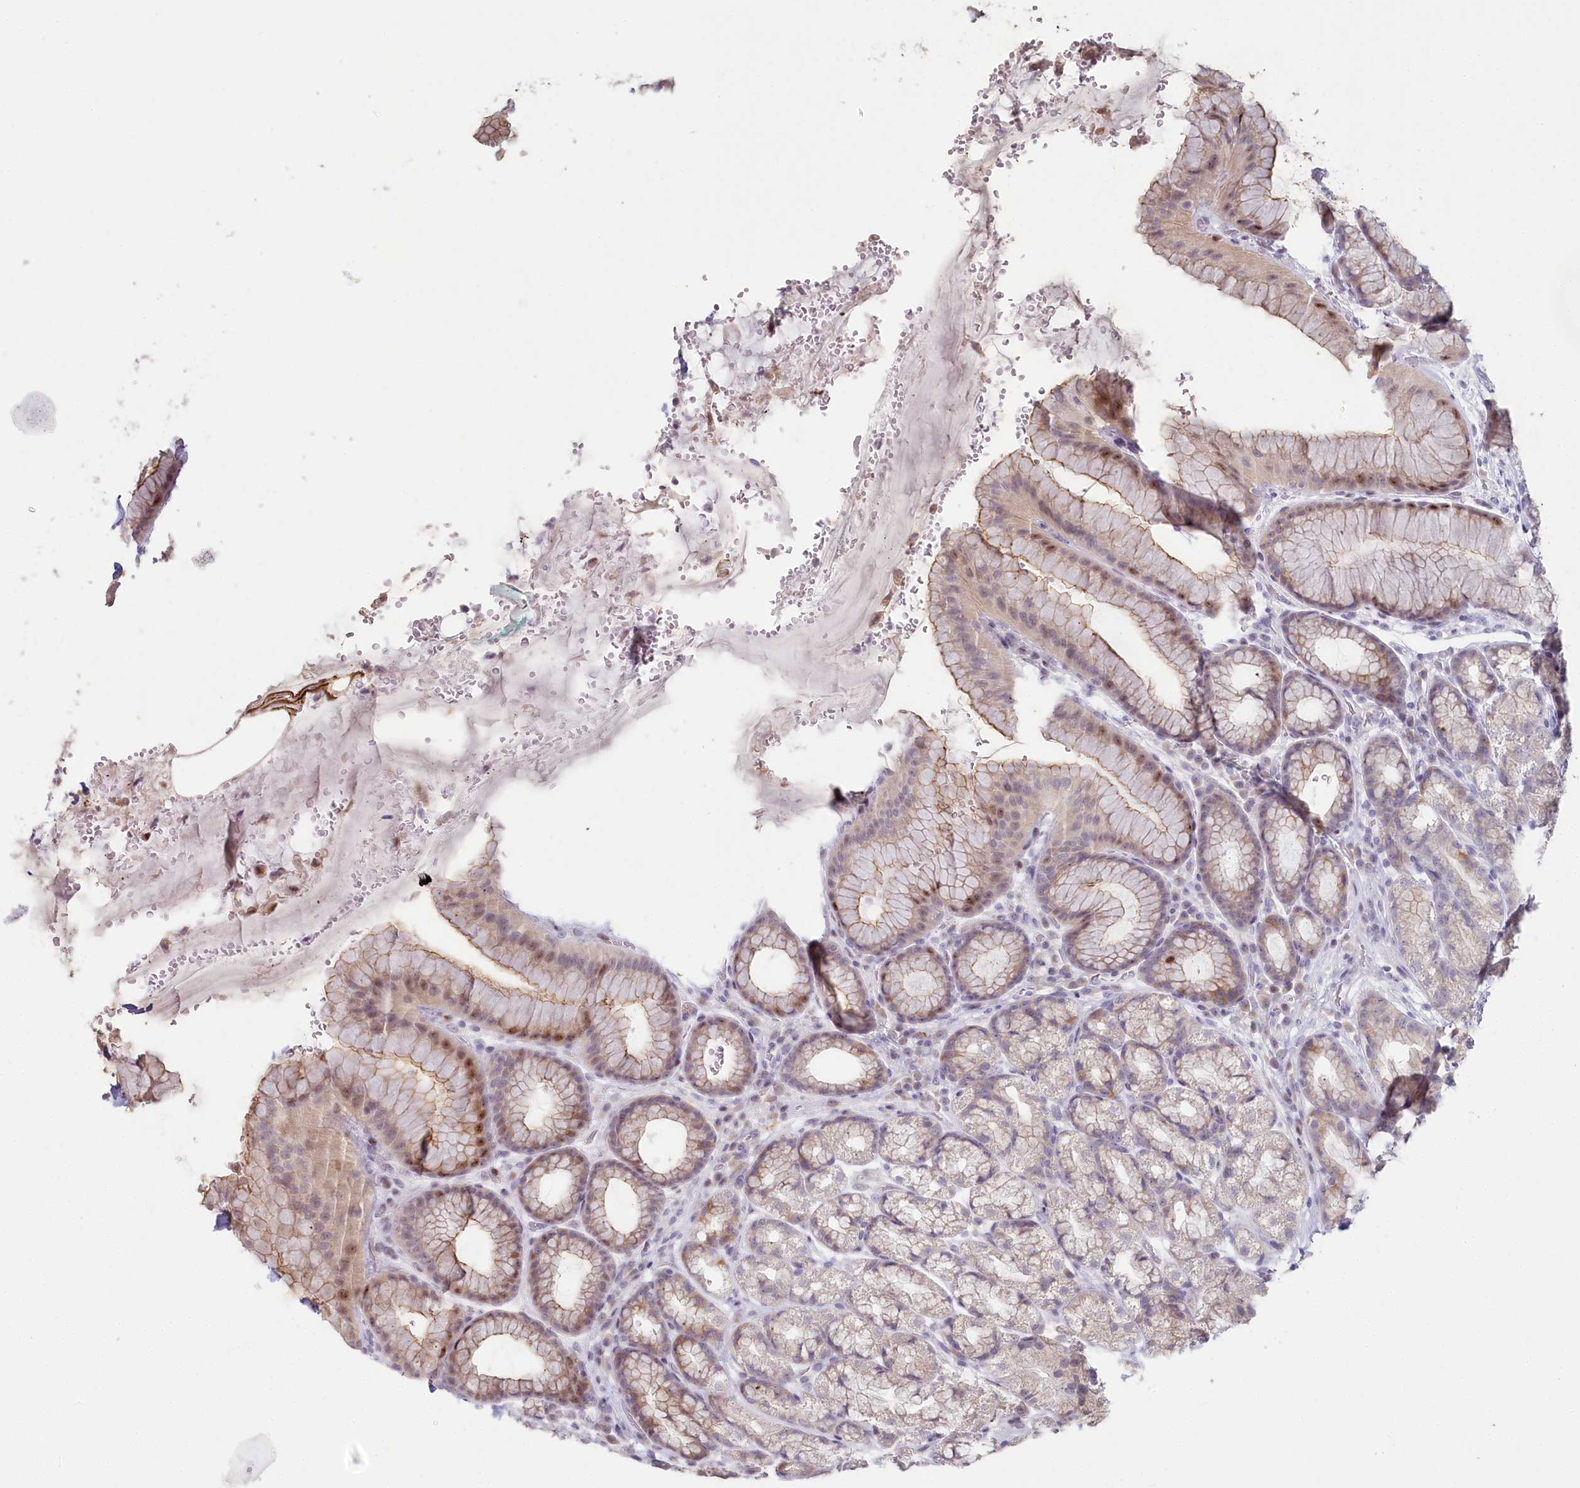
{"staining": {"intensity": "moderate", "quantity": "<25%", "location": "cytoplasmic/membranous,nuclear"}, "tissue": "stomach", "cell_type": "Glandular cells", "image_type": "normal", "snomed": [{"axis": "morphology", "description": "Normal tissue, NOS"}, {"axis": "morphology", "description": "Adenocarcinoma, NOS"}, {"axis": "topography", "description": "Stomach"}], "caption": "Glandular cells show moderate cytoplasmic/membranous,nuclear staining in about <25% of cells in normal stomach. The protein of interest is shown in brown color, while the nuclei are stained blue.", "gene": "HPD", "patient": {"sex": "male", "age": 57}}